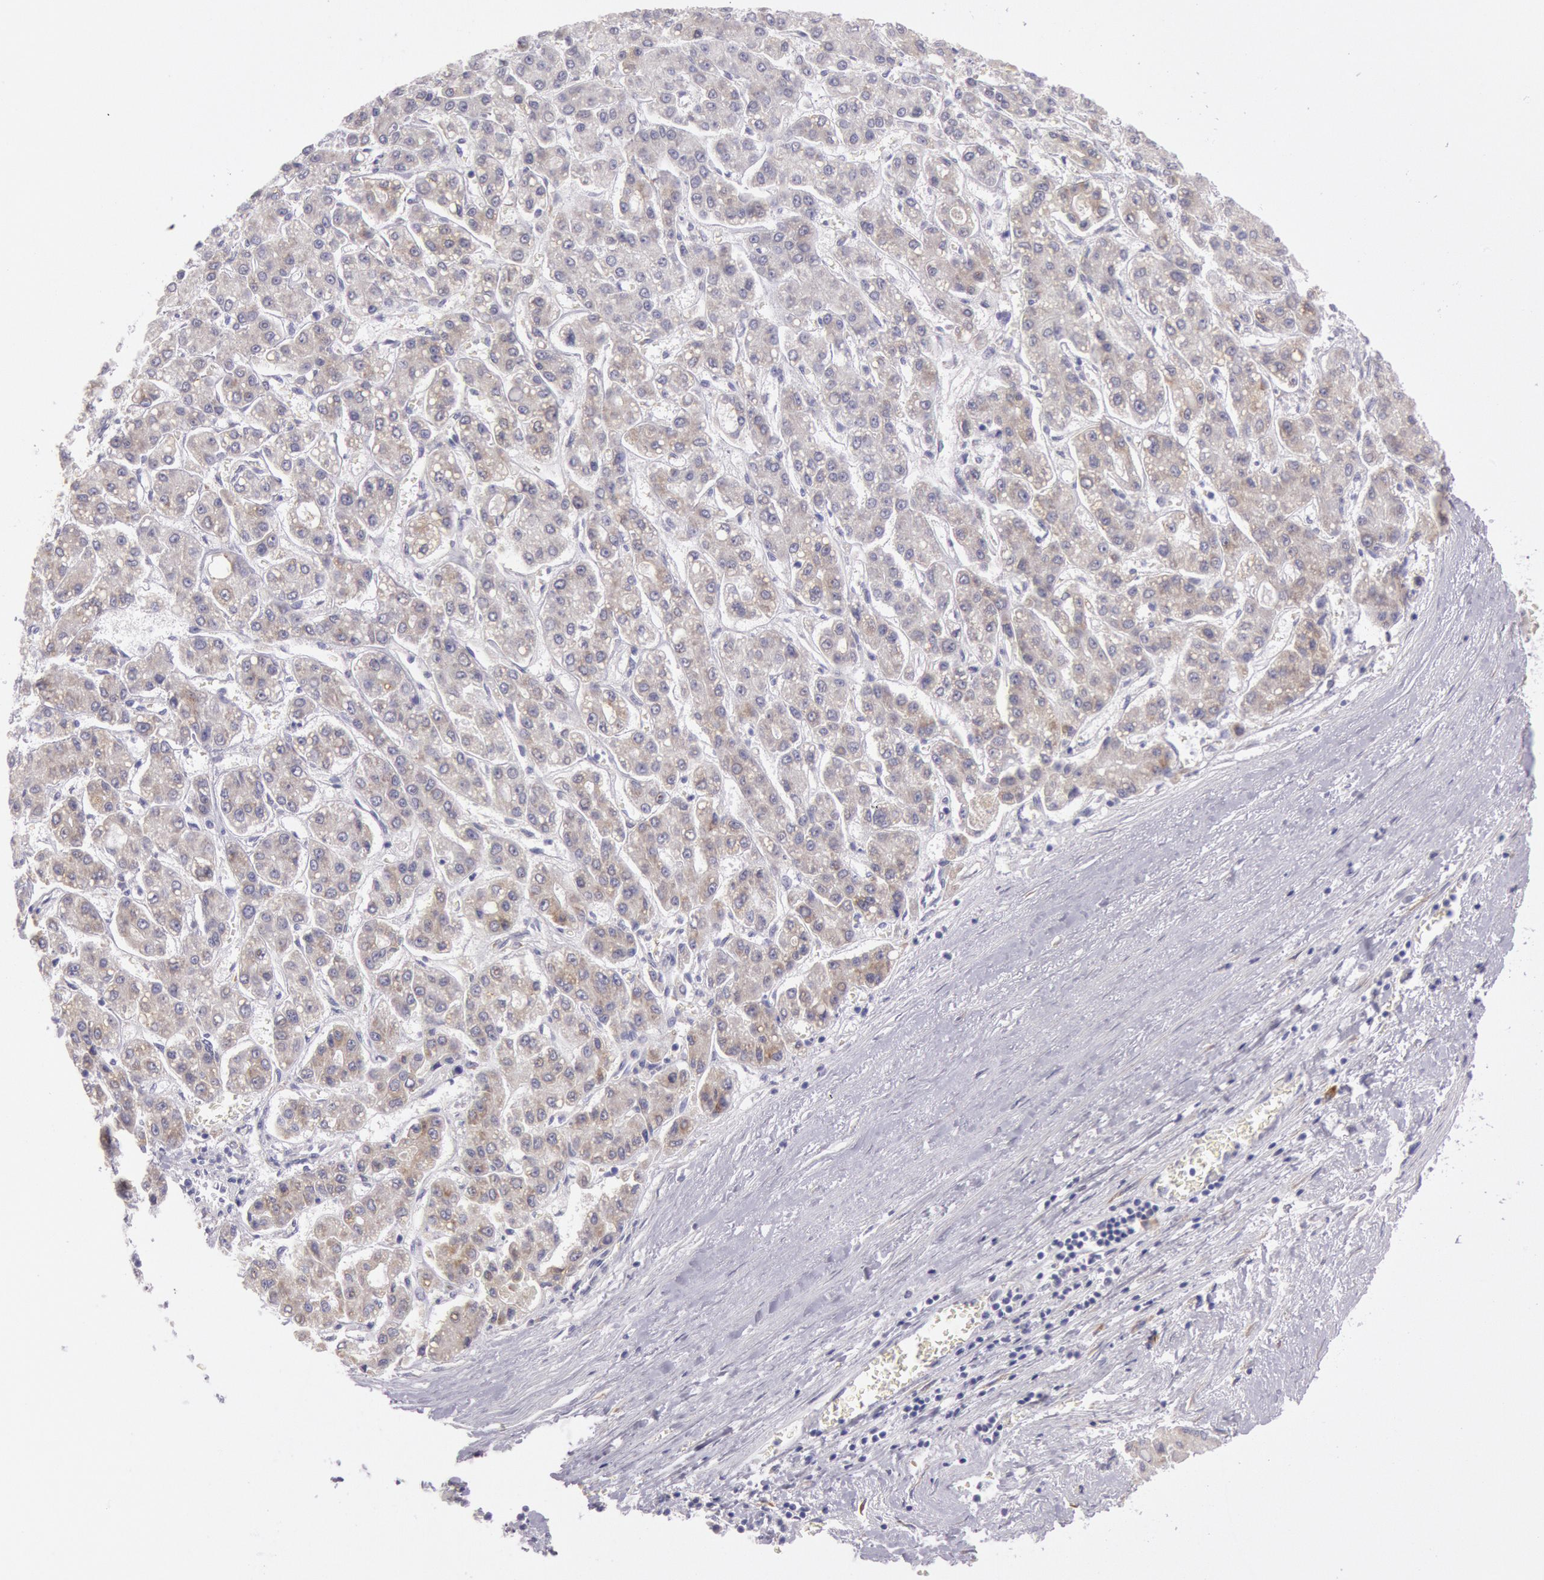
{"staining": {"intensity": "weak", "quantity": ">75%", "location": "cytoplasmic/membranous"}, "tissue": "liver cancer", "cell_type": "Tumor cells", "image_type": "cancer", "snomed": [{"axis": "morphology", "description": "Carcinoma, Hepatocellular, NOS"}, {"axis": "topography", "description": "Liver"}], "caption": "High-power microscopy captured an IHC image of liver hepatocellular carcinoma, revealing weak cytoplasmic/membranous staining in about >75% of tumor cells.", "gene": "CIDEB", "patient": {"sex": "male", "age": 69}}